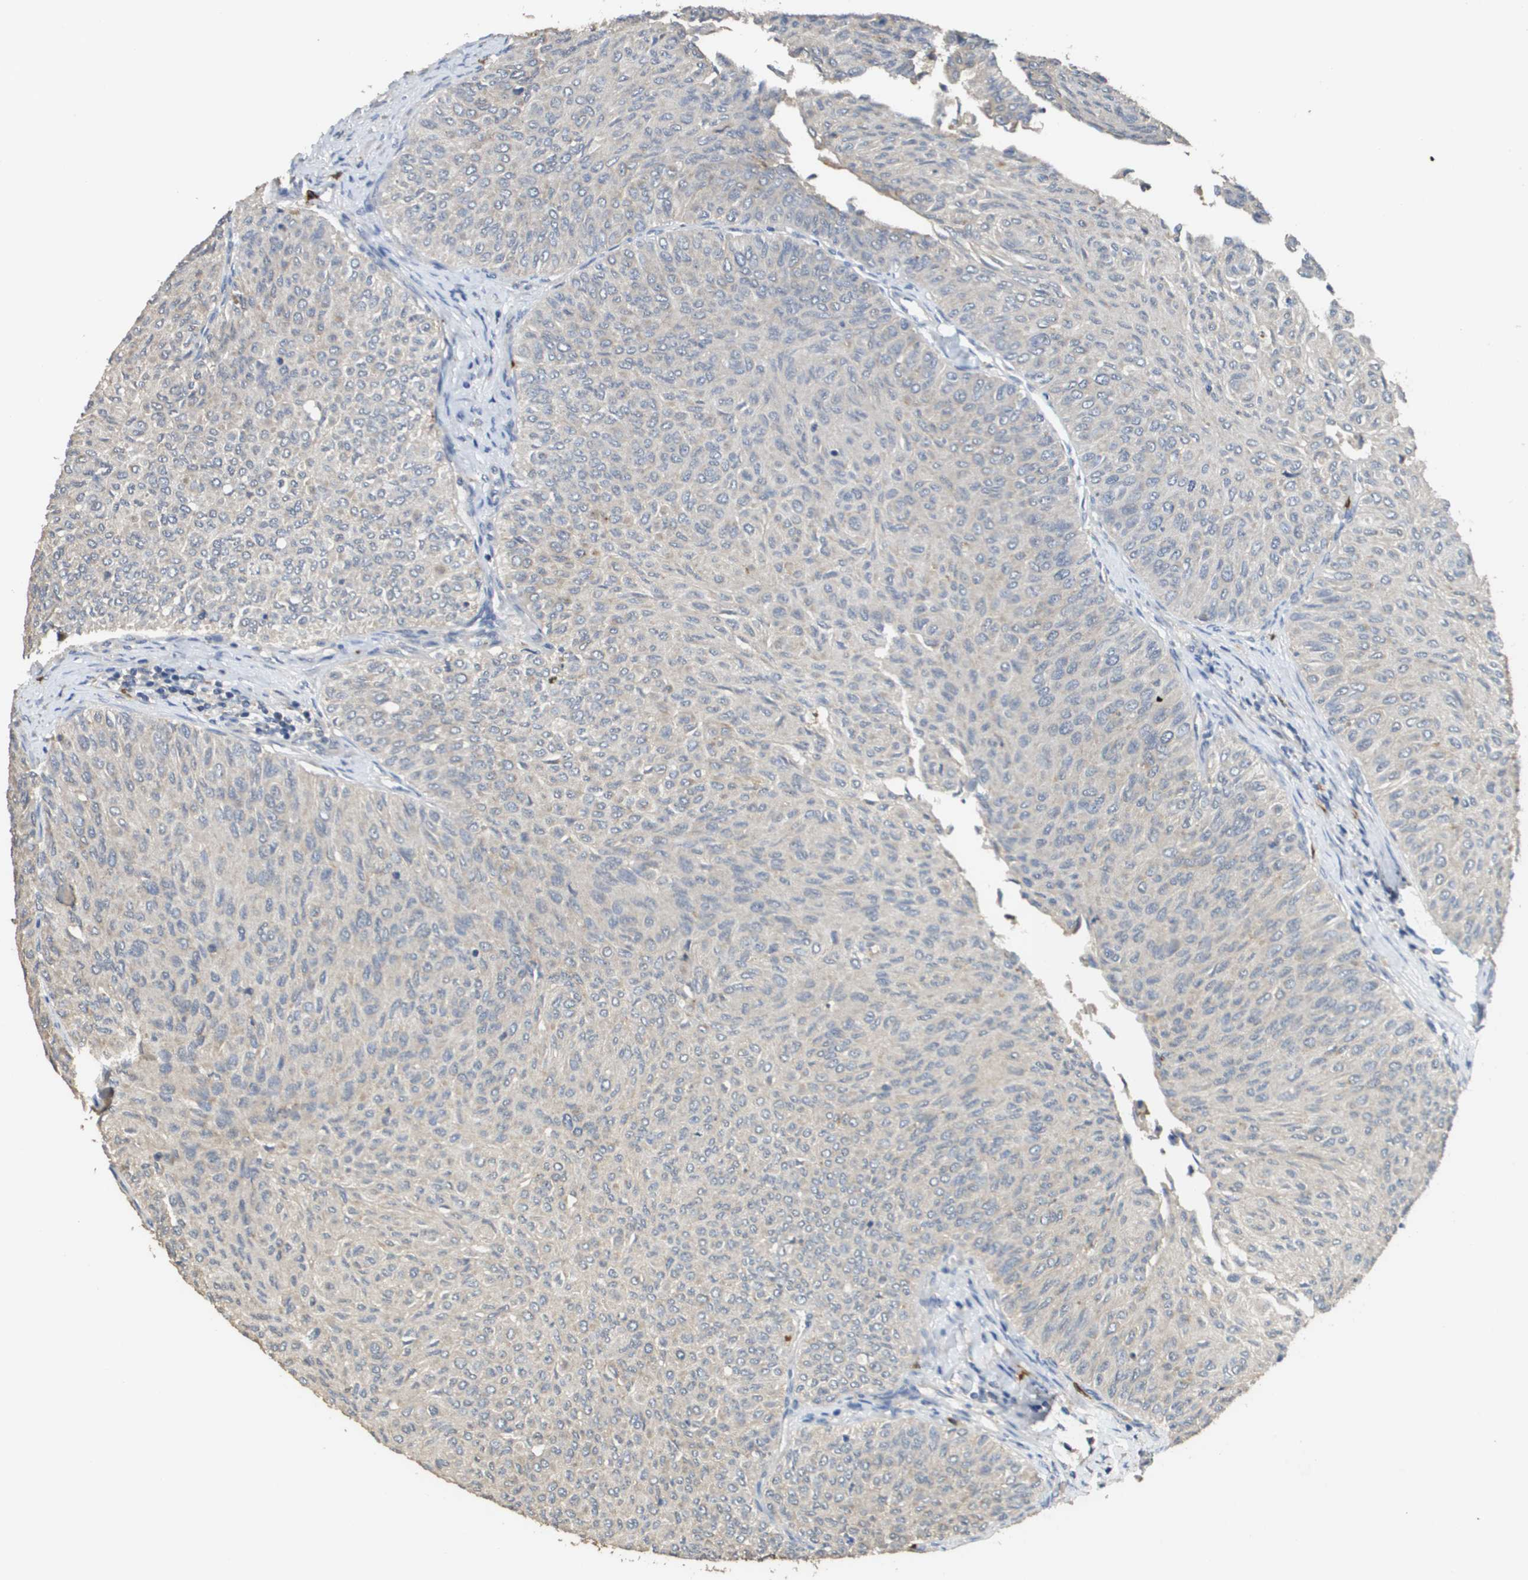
{"staining": {"intensity": "negative", "quantity": "none", "location": "none"}, "tissue": "urothelial cancer", "cell_type": "Tumor cells", "image_type": "cancer", "snomed": [{"axis": "morphology", "description": "Urothelial carcinoma, Low grade"}, {"axis": "topography", "description": "Urinary bladder"}], "caption": "Urothelial carcinoma (low-grade) stained for a protein using immunohistochemistry reveals no expression tumor cells.", "gene": "RAB27B", "patient": {"sex": "male", "age": 78}}